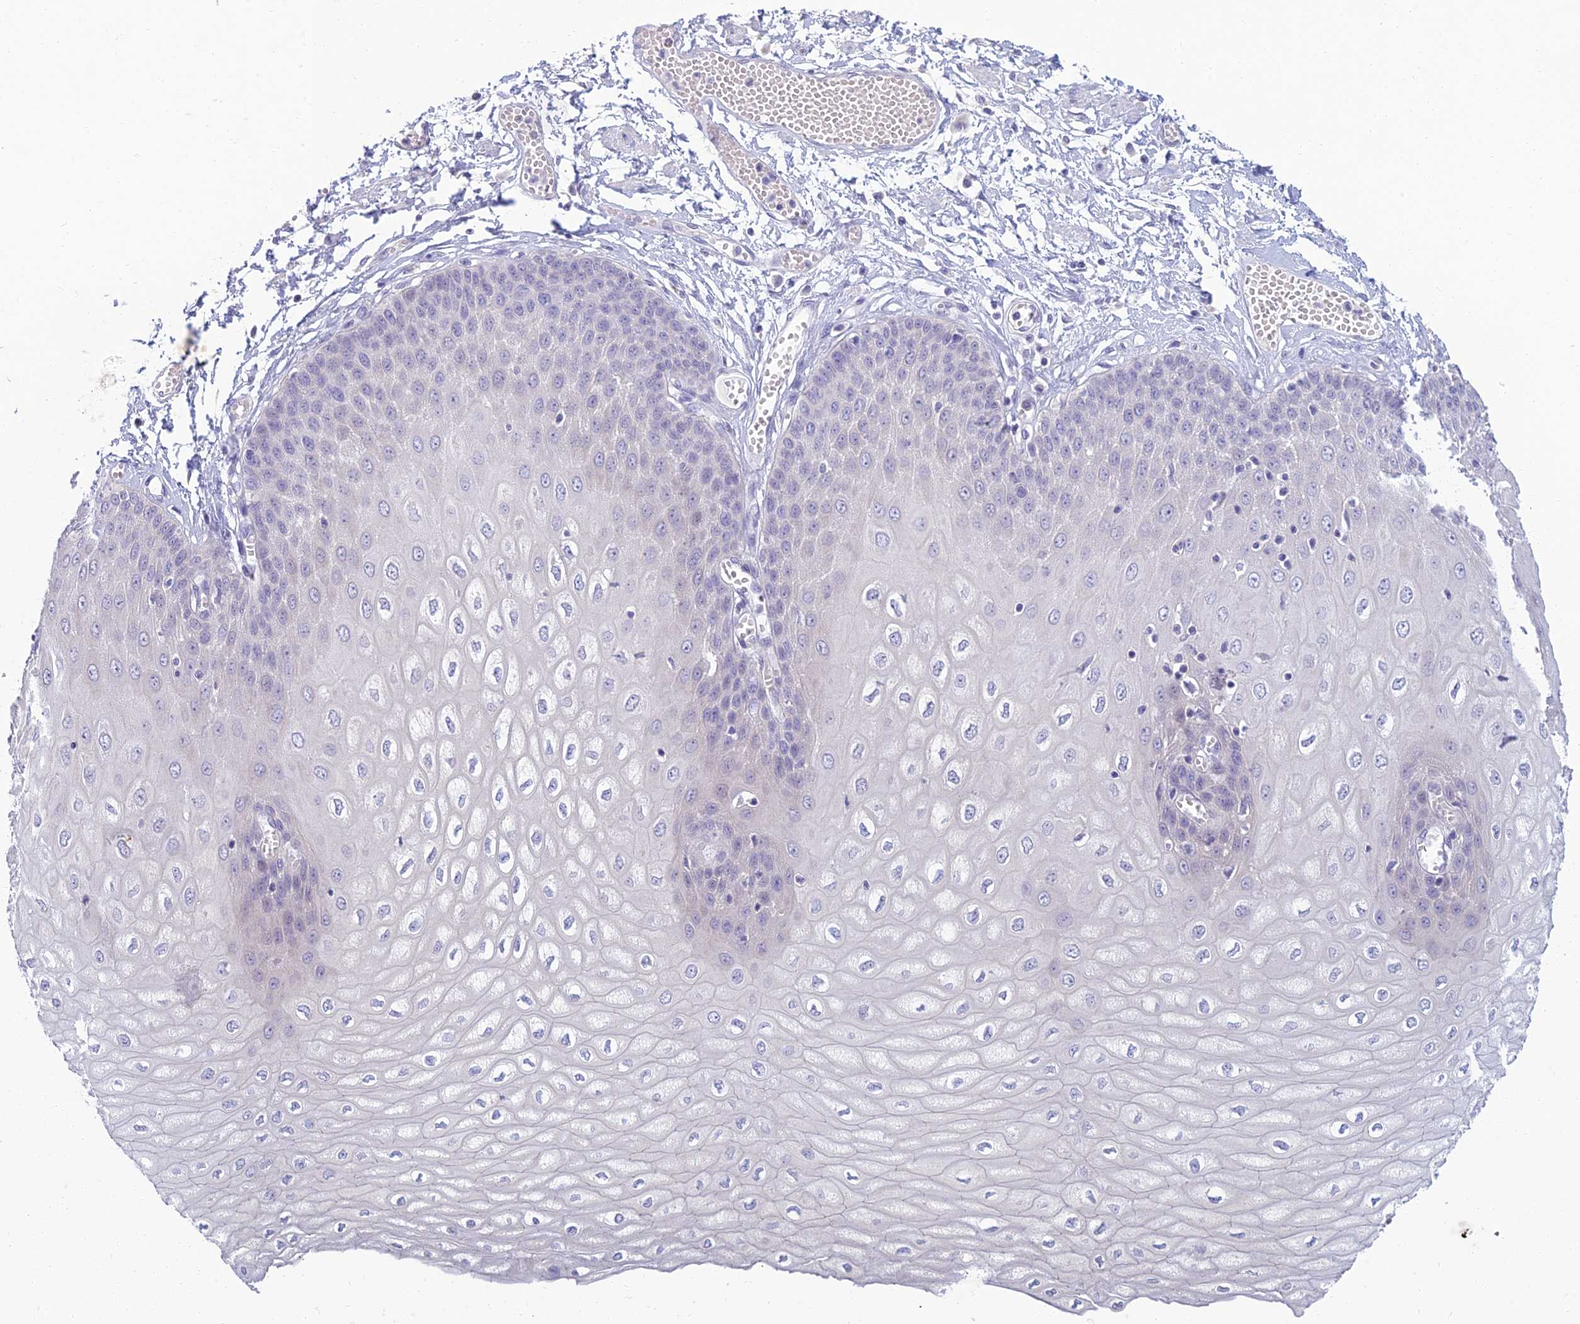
{"staining": {"intensity": "negative", "quantity": "none", "location": "none"}, "tissue": "esophagus", "cell_type": "Squamous epithelial cells", "image_type": "normal", "snomed": [{"axis": "morphology", "description": "Normal tissue, NOS"}, {"axis": "topography", "description": "Esophagus"}], "caption": "The photomicrograph exhibits no staining of squamous epithelial cells in normal esophagus.", "gene": "SLC25A41", "patient": {"sex": "male", "age": 60}}